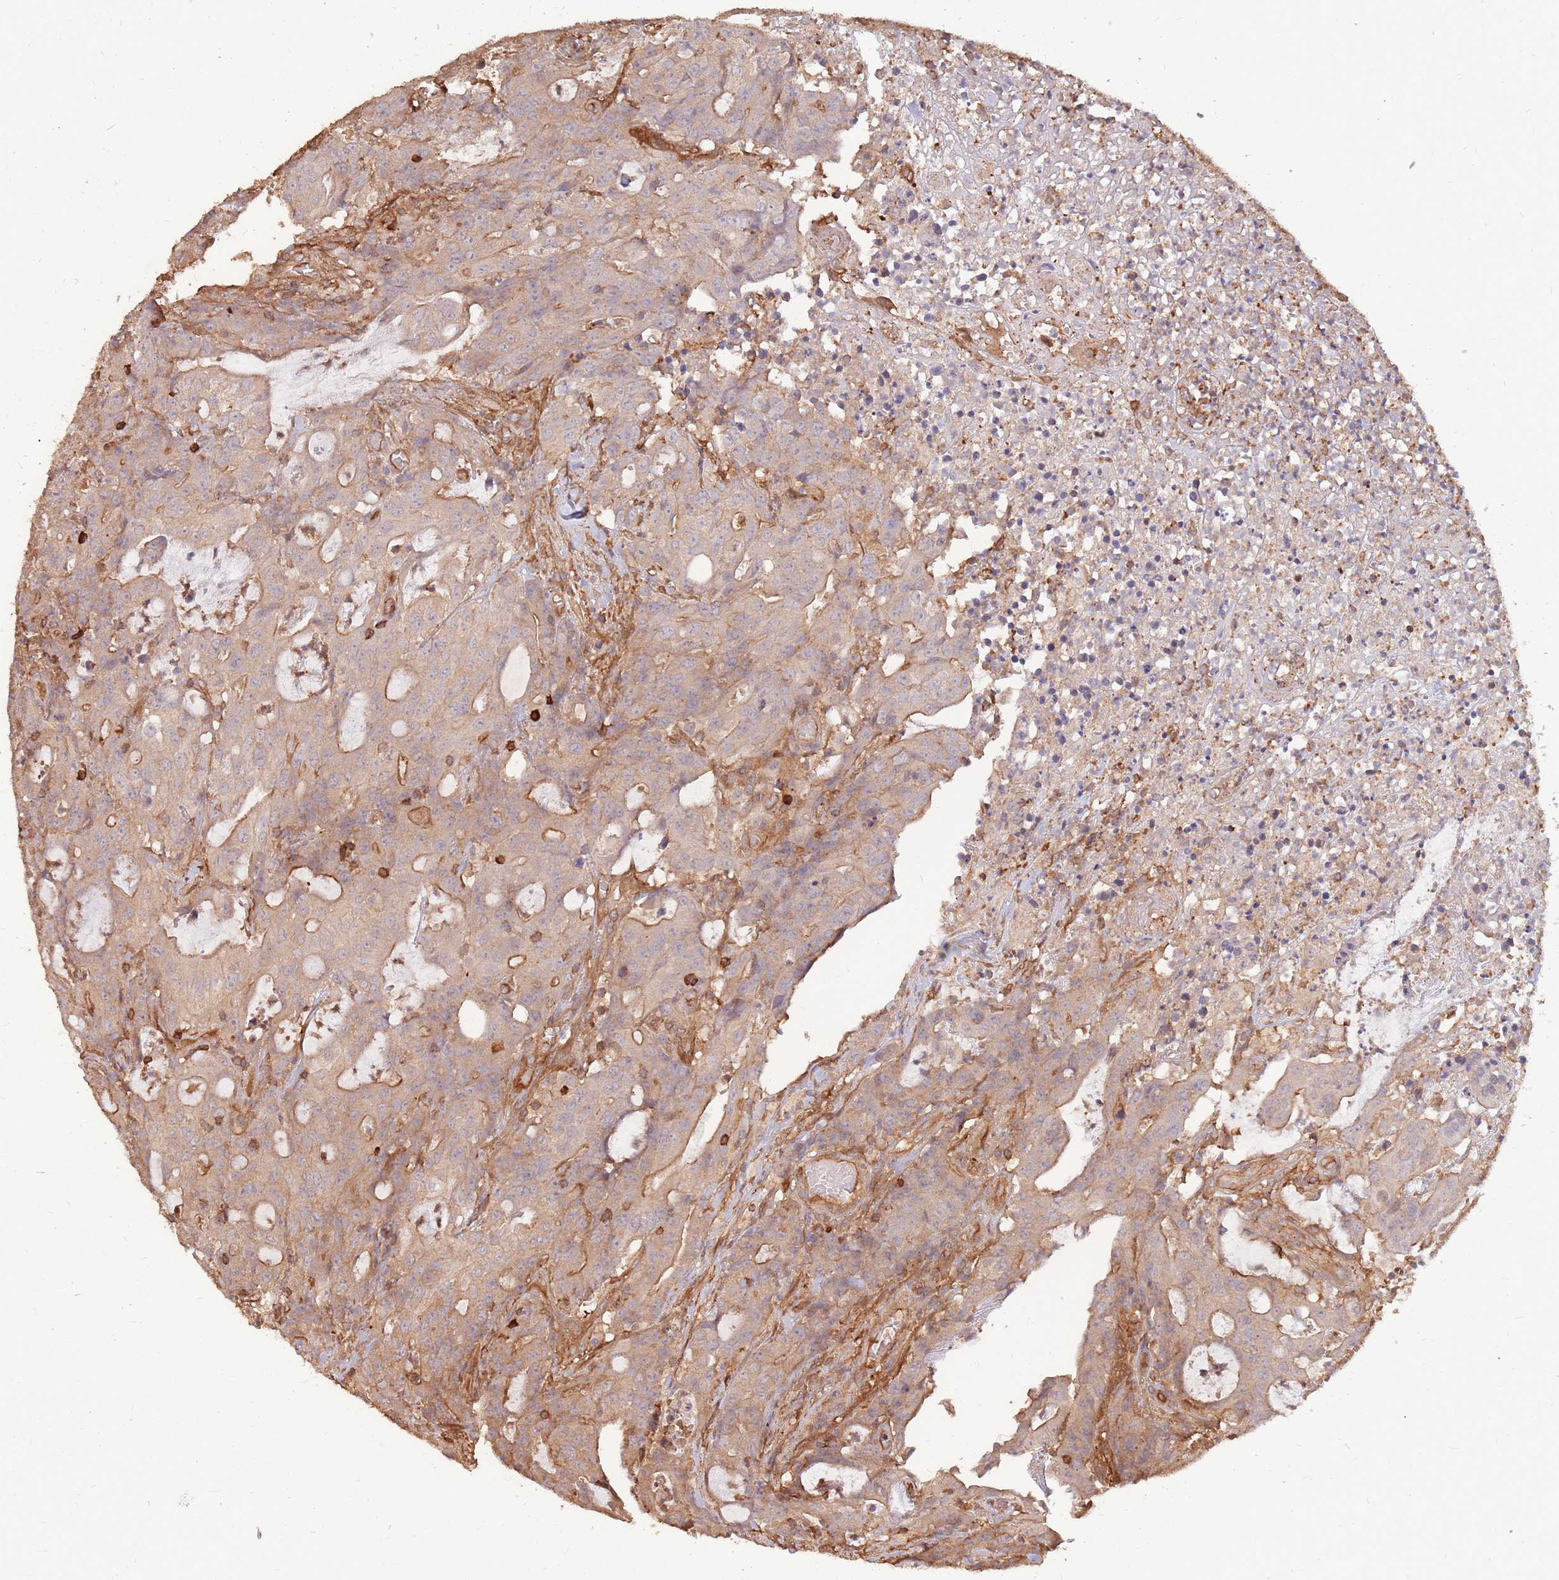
{"staining": {"intensity": "moderate", "quantity": ">75%", "location": "cytoplasmic/membranous"}, "tissue": "colorectal cancer", "cell_type": "Tumor cells", "image_type": "cancer", "snomed": [{"axis": "morphology", "description": "Adenocarcinoma, NOS"}, {"axis": "topography", "description": "Colon"}], "caption": "Protein analysis of colorectal cancer (adenocarcinoma) tissue shows moderate cytoplasmic/membranous expression in approximately >75% of tumor cells. (DAB IHC with brightfield microscopy, high magnification).", "gene": "PLS3", "patient": {"sex": "male", "age": 83}}